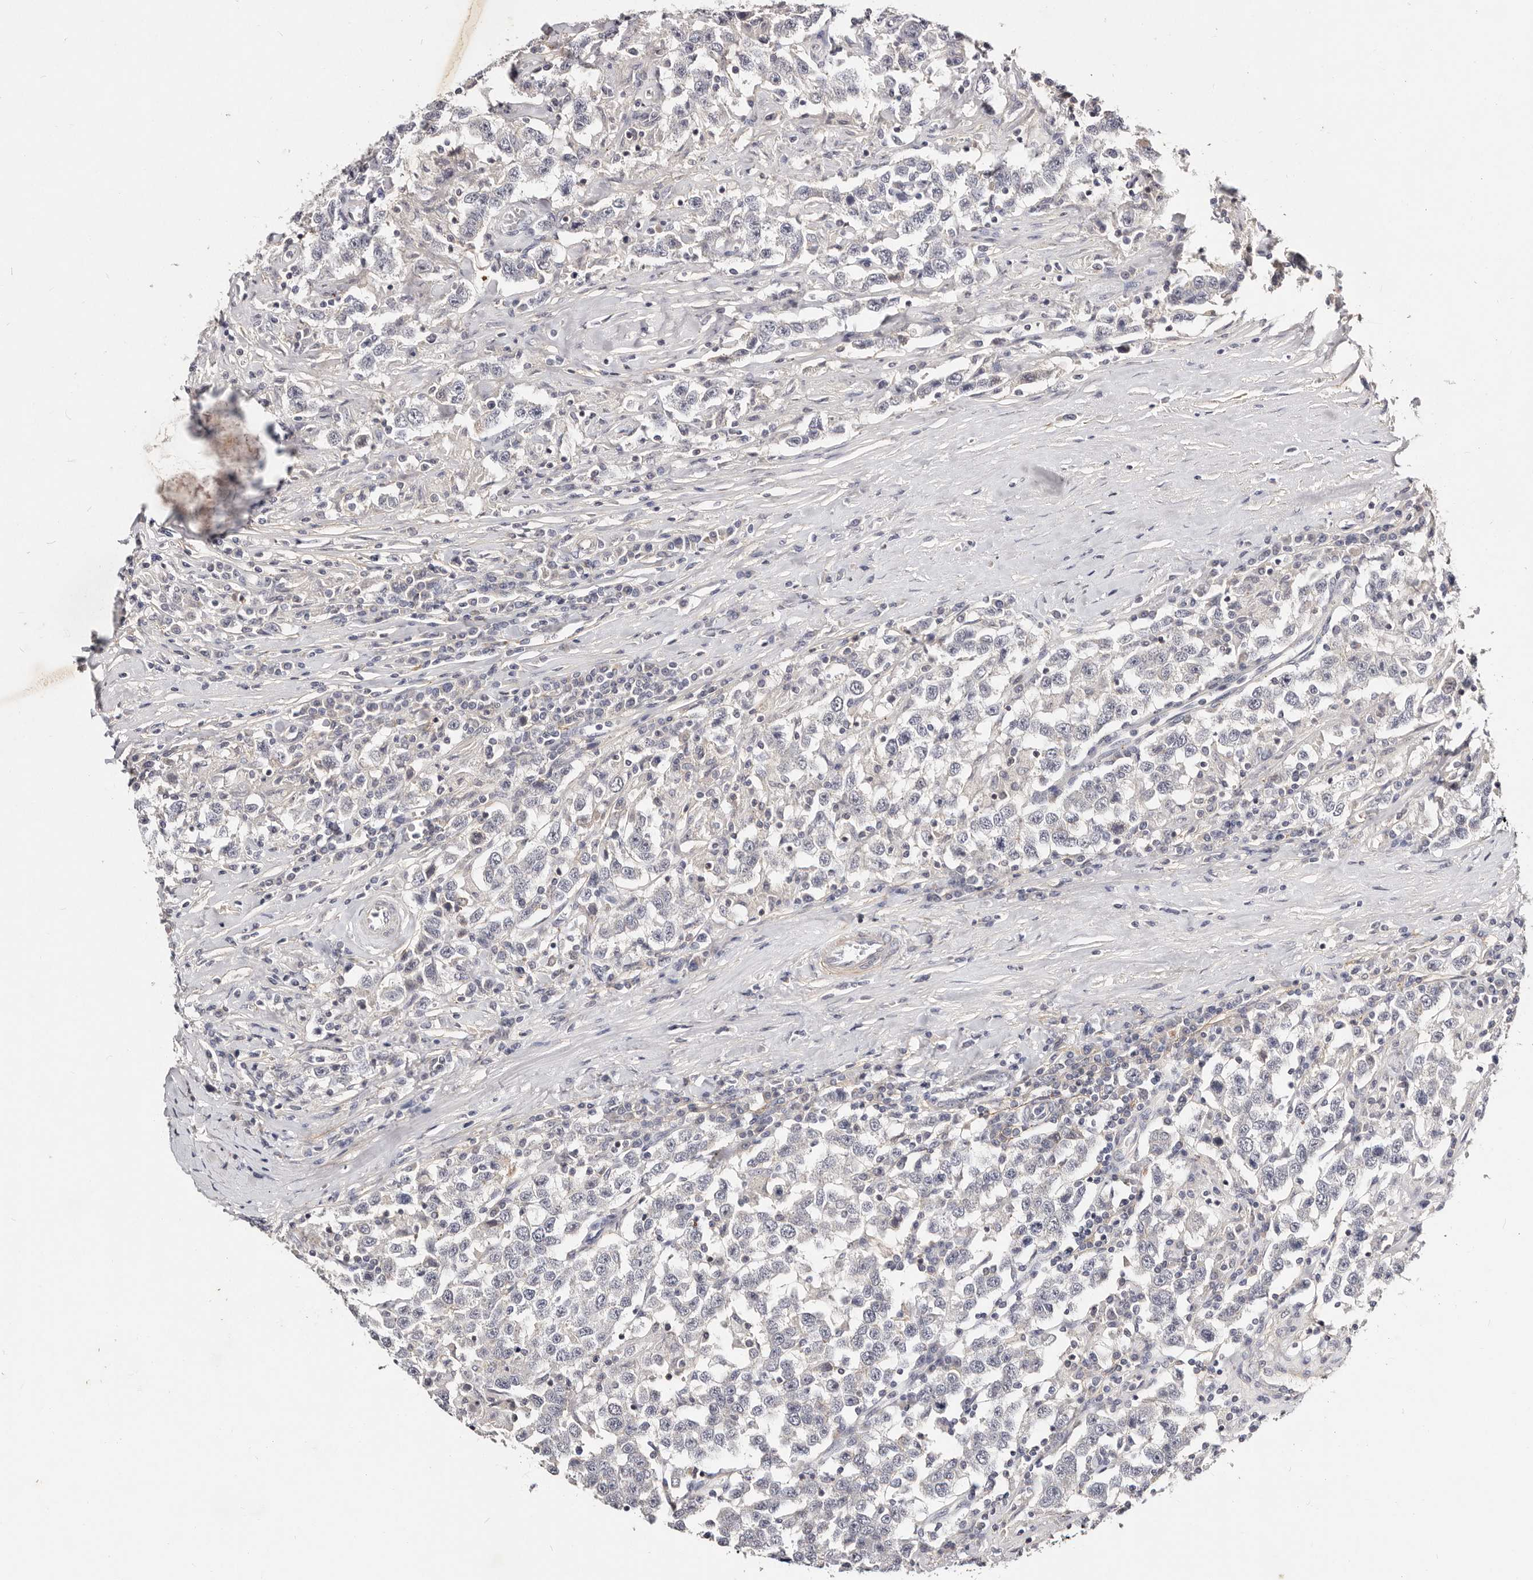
{"staining": {"intensity": "negative", "quantity": "none", "location": "none"}, "tissue": "testis cancer", "cell_type": "Tumor cells", "image_type": "cancer", "snomed": [{"axis": "morphology", "description": "Seminoma, NOS"}, {"axis": "topography", "description": "Testis"}], "caption": "Tumor cells are negative for brown protein staining in testis seminoma.", "gene": "MRPS33", "patient": {"sex": "male", "age": 41}}